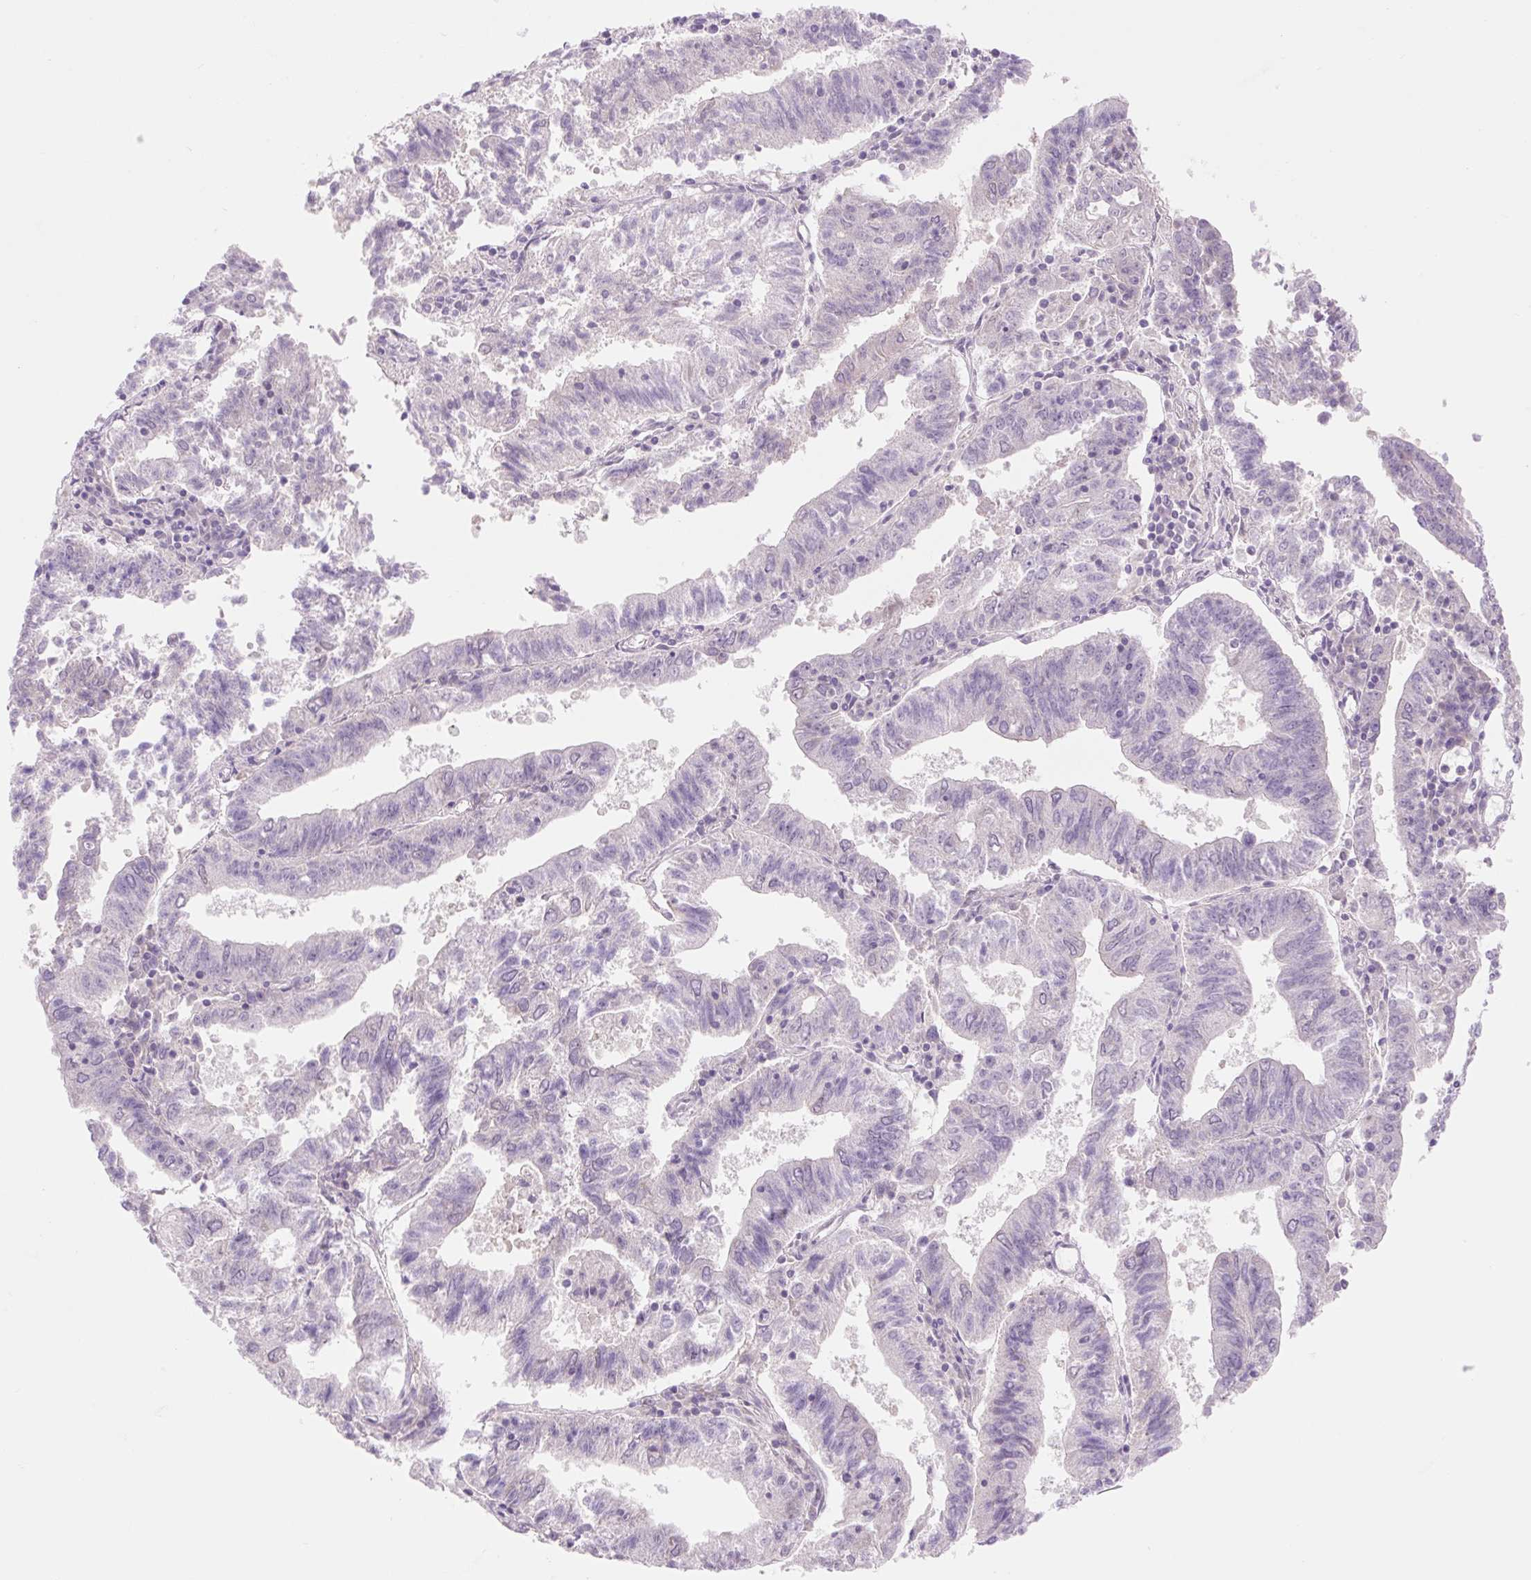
{"staining": {"intensity": "negative", "quantity": "none", "location": "none"}, "tissue": "endometrial cancer", "cell_type": "Tumor cells", "image_type": "cancer", "snomed": [{"axis": "morphology", "description": "Adenocarcinoma, NOS"}, {"axis": "topography", "description": "Endometrium"}], "caption": "The micrograph exhibits no significant staining in tumor cells of endometrial cancer (adenocarcinoma).", "gene": "CELF6", "patient": {"sex": "female", "age": 82}}